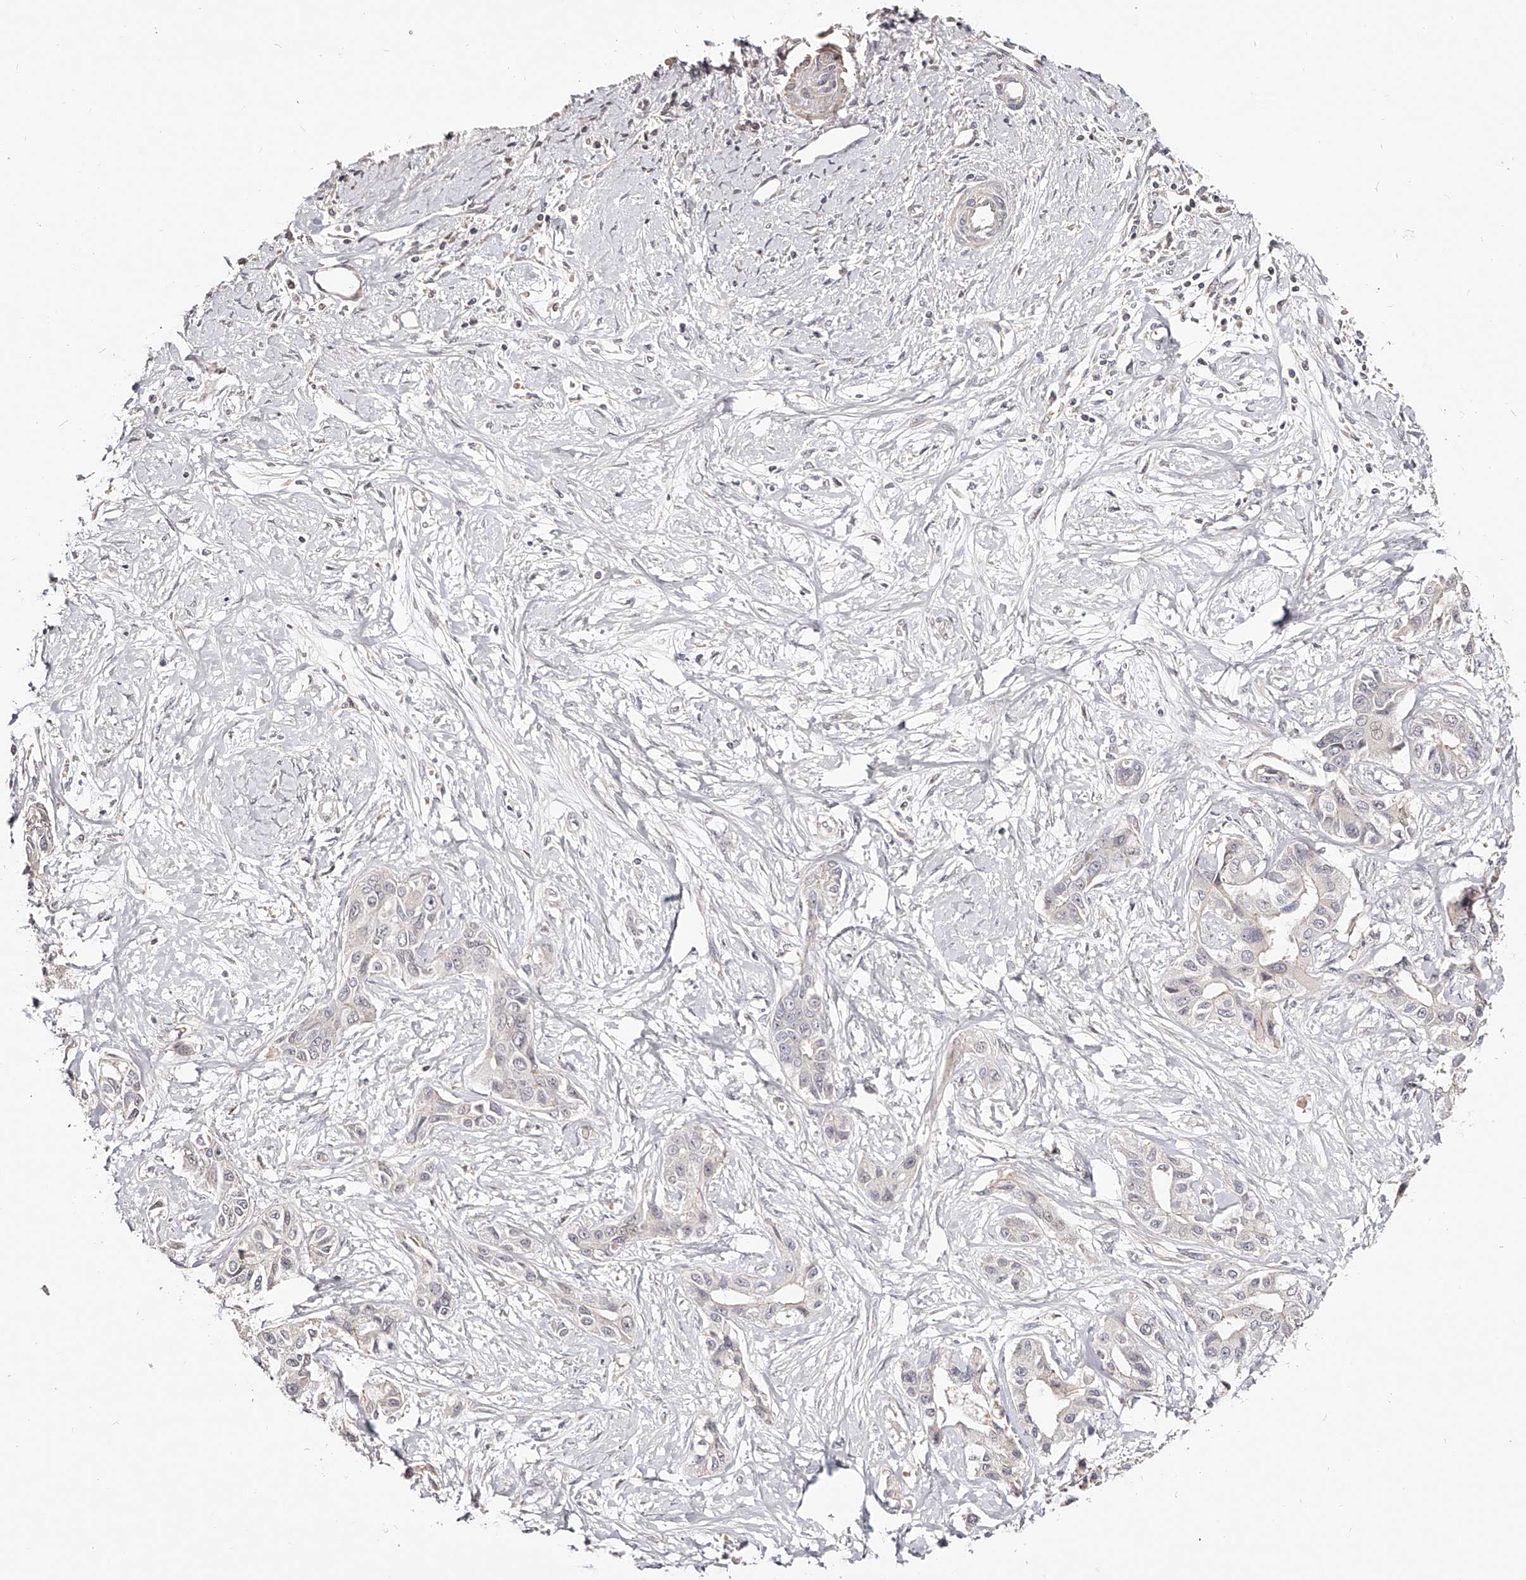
{"staining": {"intensity": "negative", "quantity": "none", "location": "none"}, "tissue": "liver cancer", "cell_type": "Tumor cells", "image_type": "cancer", "snomed": [{"axis": "morphology", "description": "Cholangiocarcinoma"}, {"axis": "topography", "description": "Liver"}], "caption": "High power microscopy image of an immunohistochemistry histopathology image of liver cholangiocarcinoma, revealing no significant positivity in tumor cells.", "gene": "ZNF789", "patient": {"sex": "male", "age": 59}}